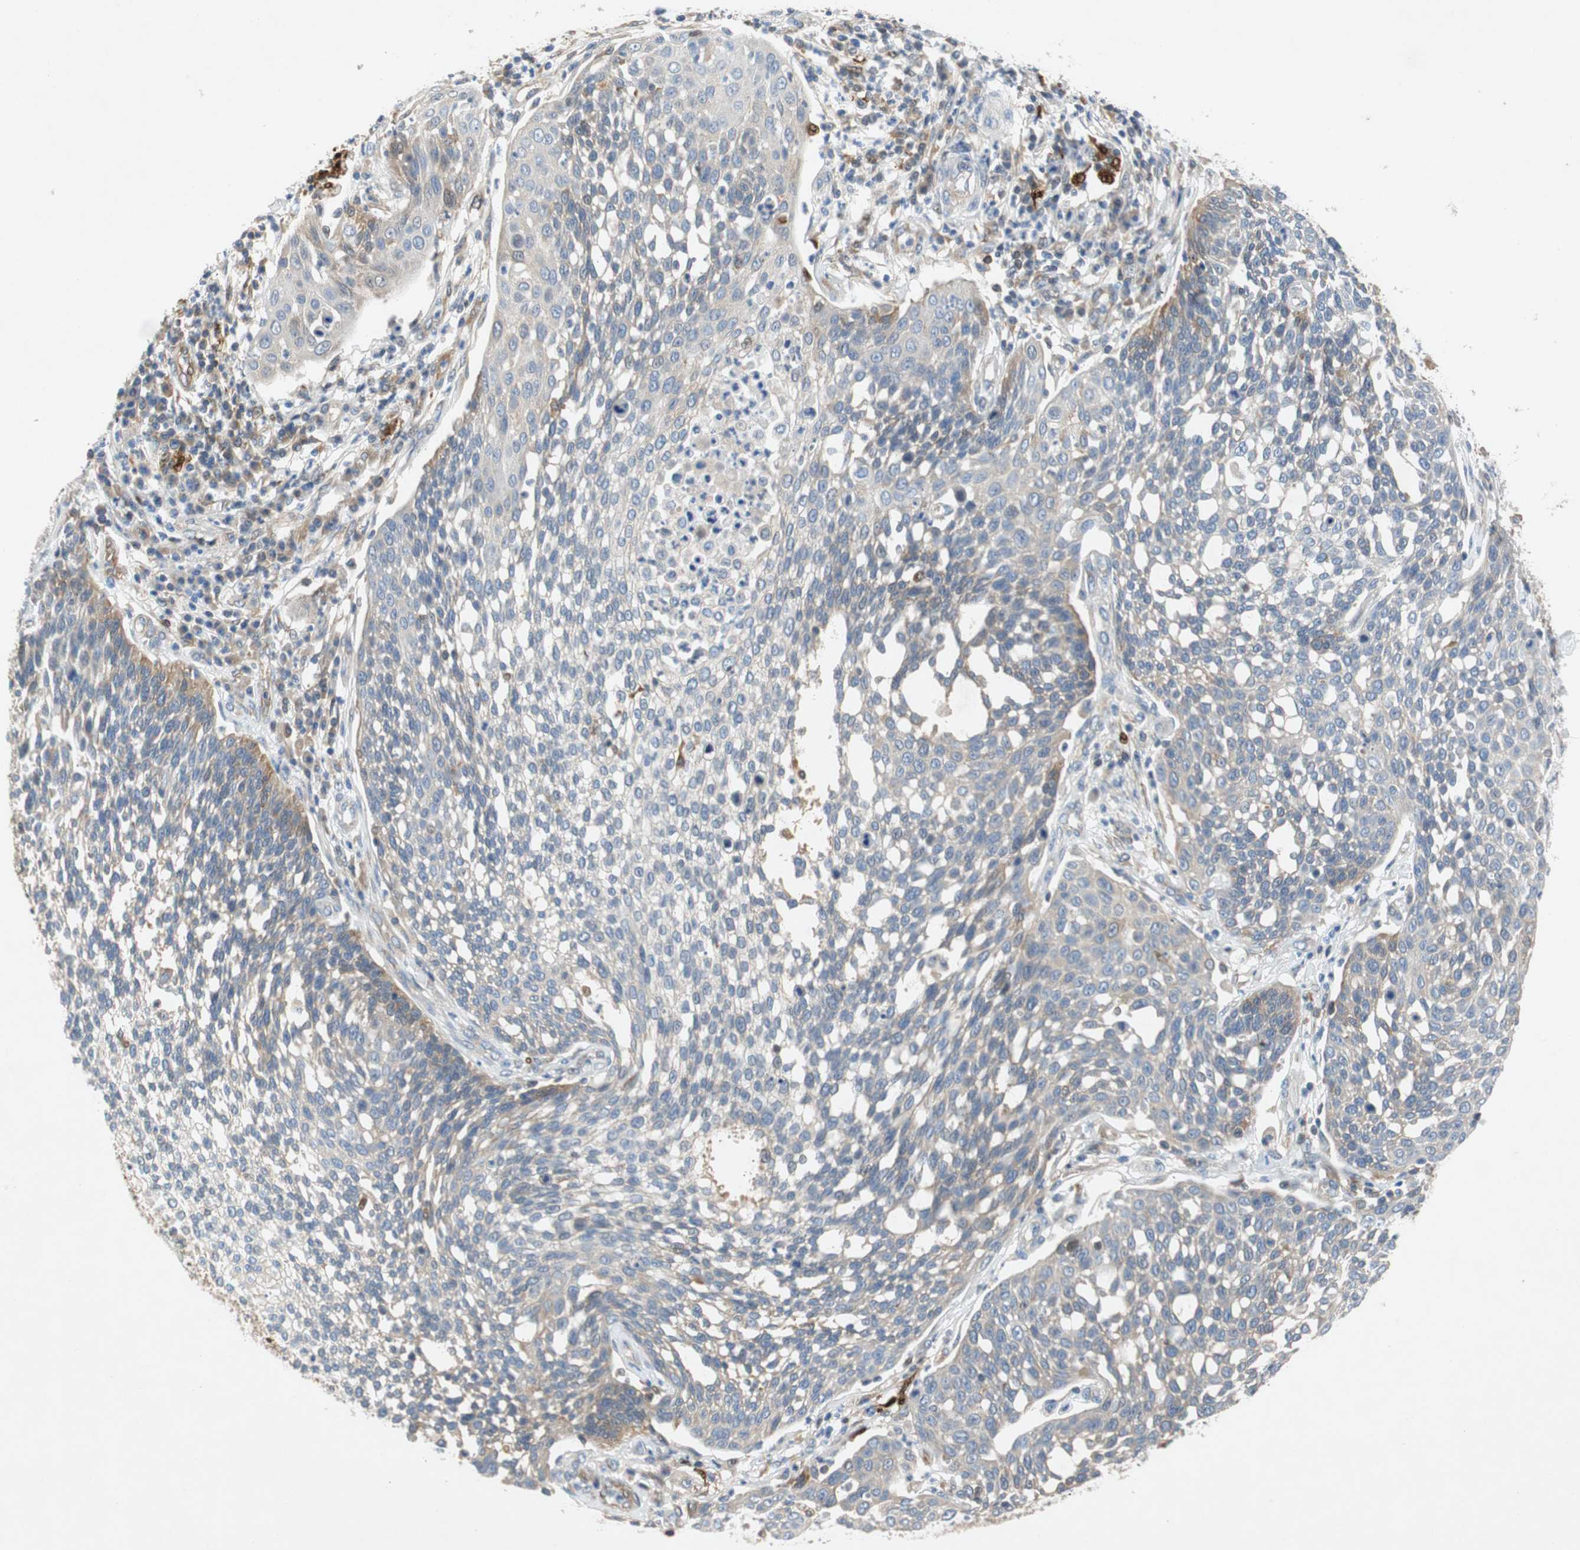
{"staining": {"intensity": "weak", "quantity": "<25%", "location": "cytoplasmic/membranous"}, "tissue": "cervical cancer", "cell_type": "Tumor cells", "image_type": "cancer", "snomed": [{"axis": "morphology", "description": "Squamous cell carcinoma, NOS"}, {"axis": "topography", "description": "Cervix"}], "caption": "Immunohistochemical staining of human cervical cancer (squamous cell carcinoma) reveals no significant staining in tumor cells.", "gene": "RELB", "patient": {"sex": "female", "age": 34}}